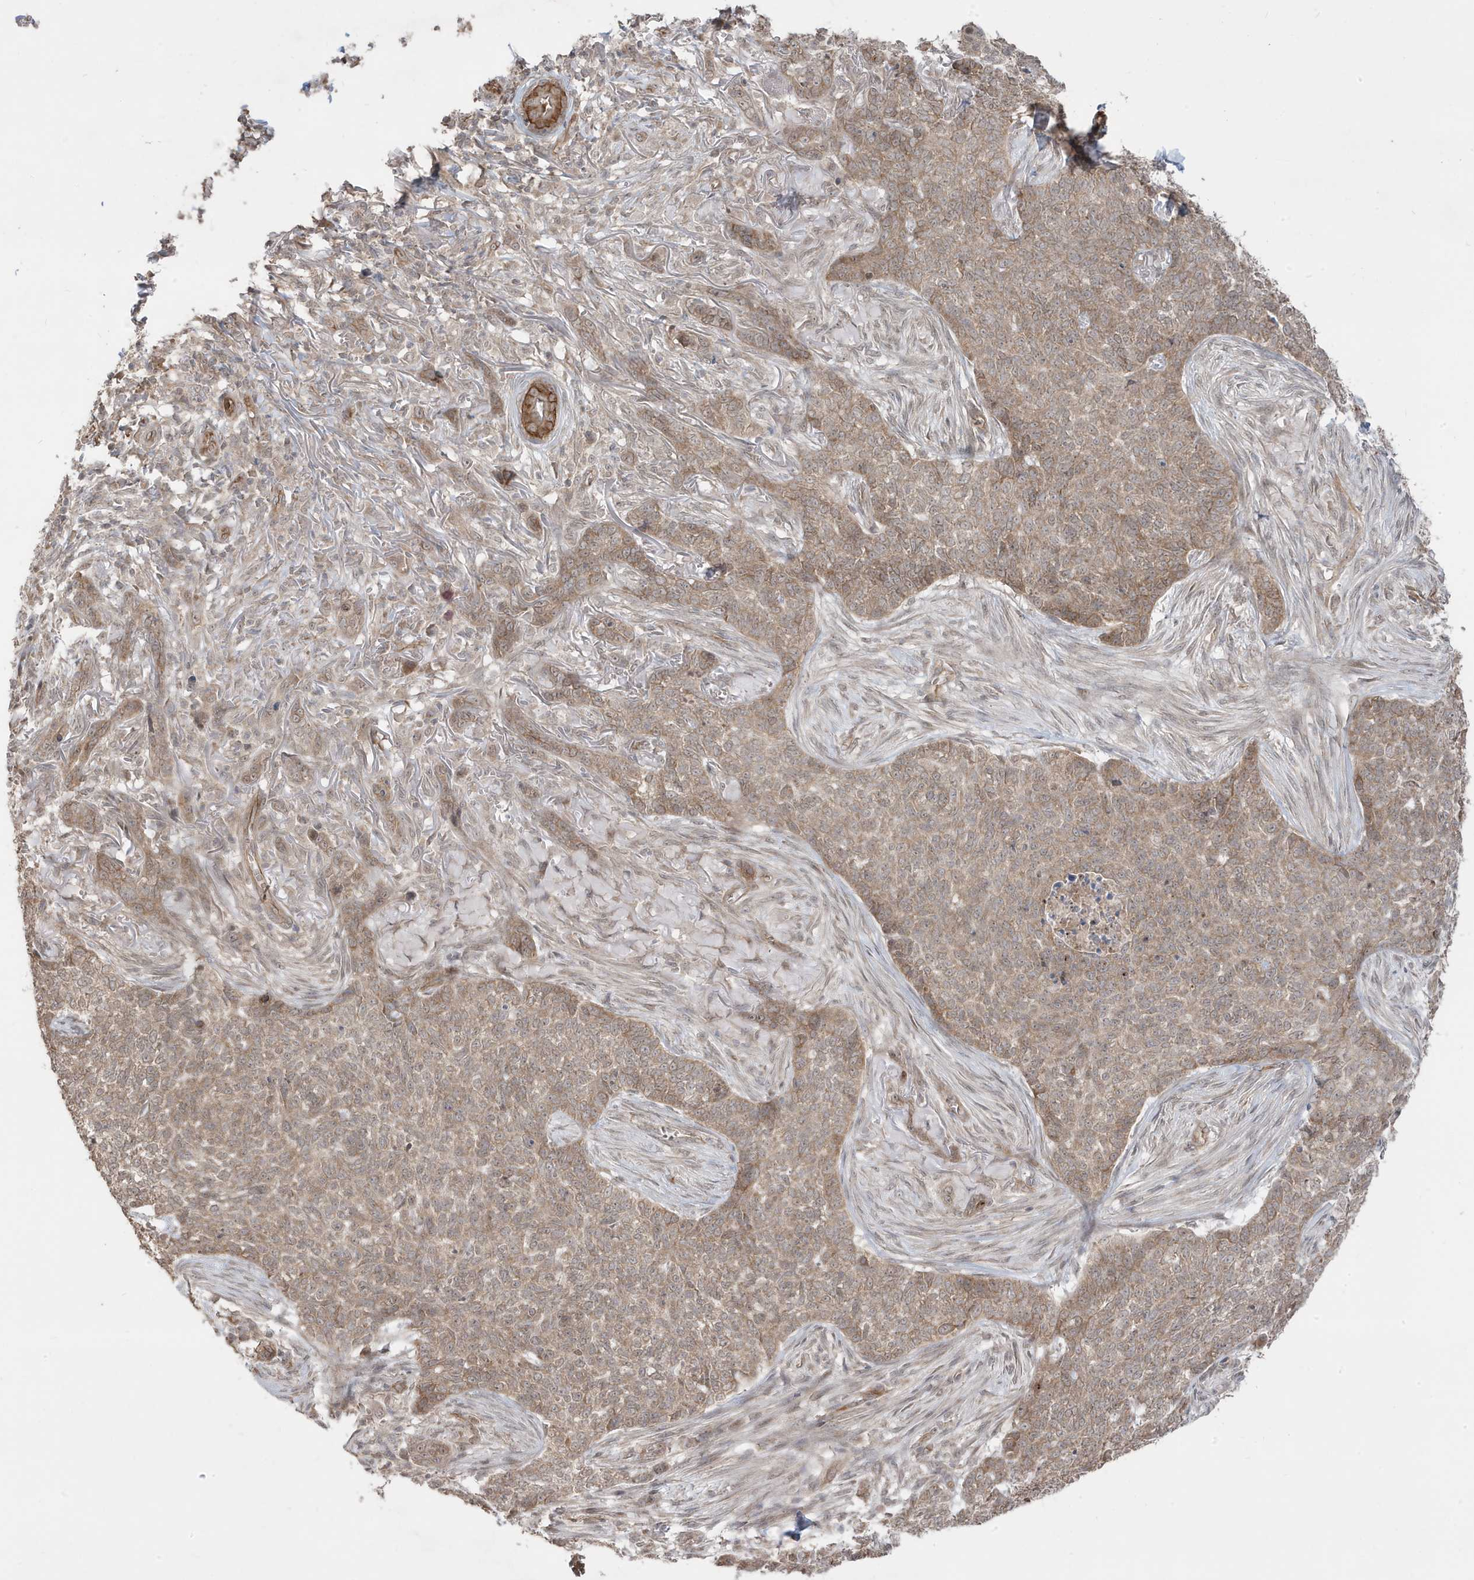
{"staining": {"intensity": "weak", "quantity": ">75%", "location": "cytoplasmic/membranous"}, "tissue": "skin cancer", "cell_type": "Tumor cells", "image_type": "cancer", "snomed": [{"axis": "morphology", "description": "Basal cell carcinoma"}, {"axis": "topography", "description": "Skin"}], "caption": "A micrograph of basal cell carcinoma (skin) stained for a protein shows weak cytoplasmic/membranous brown staining in tumor cells. Nuclei are stained in blue.", "gene": "DNAJC12", "patient": {"sex": "male", "age": 85}}